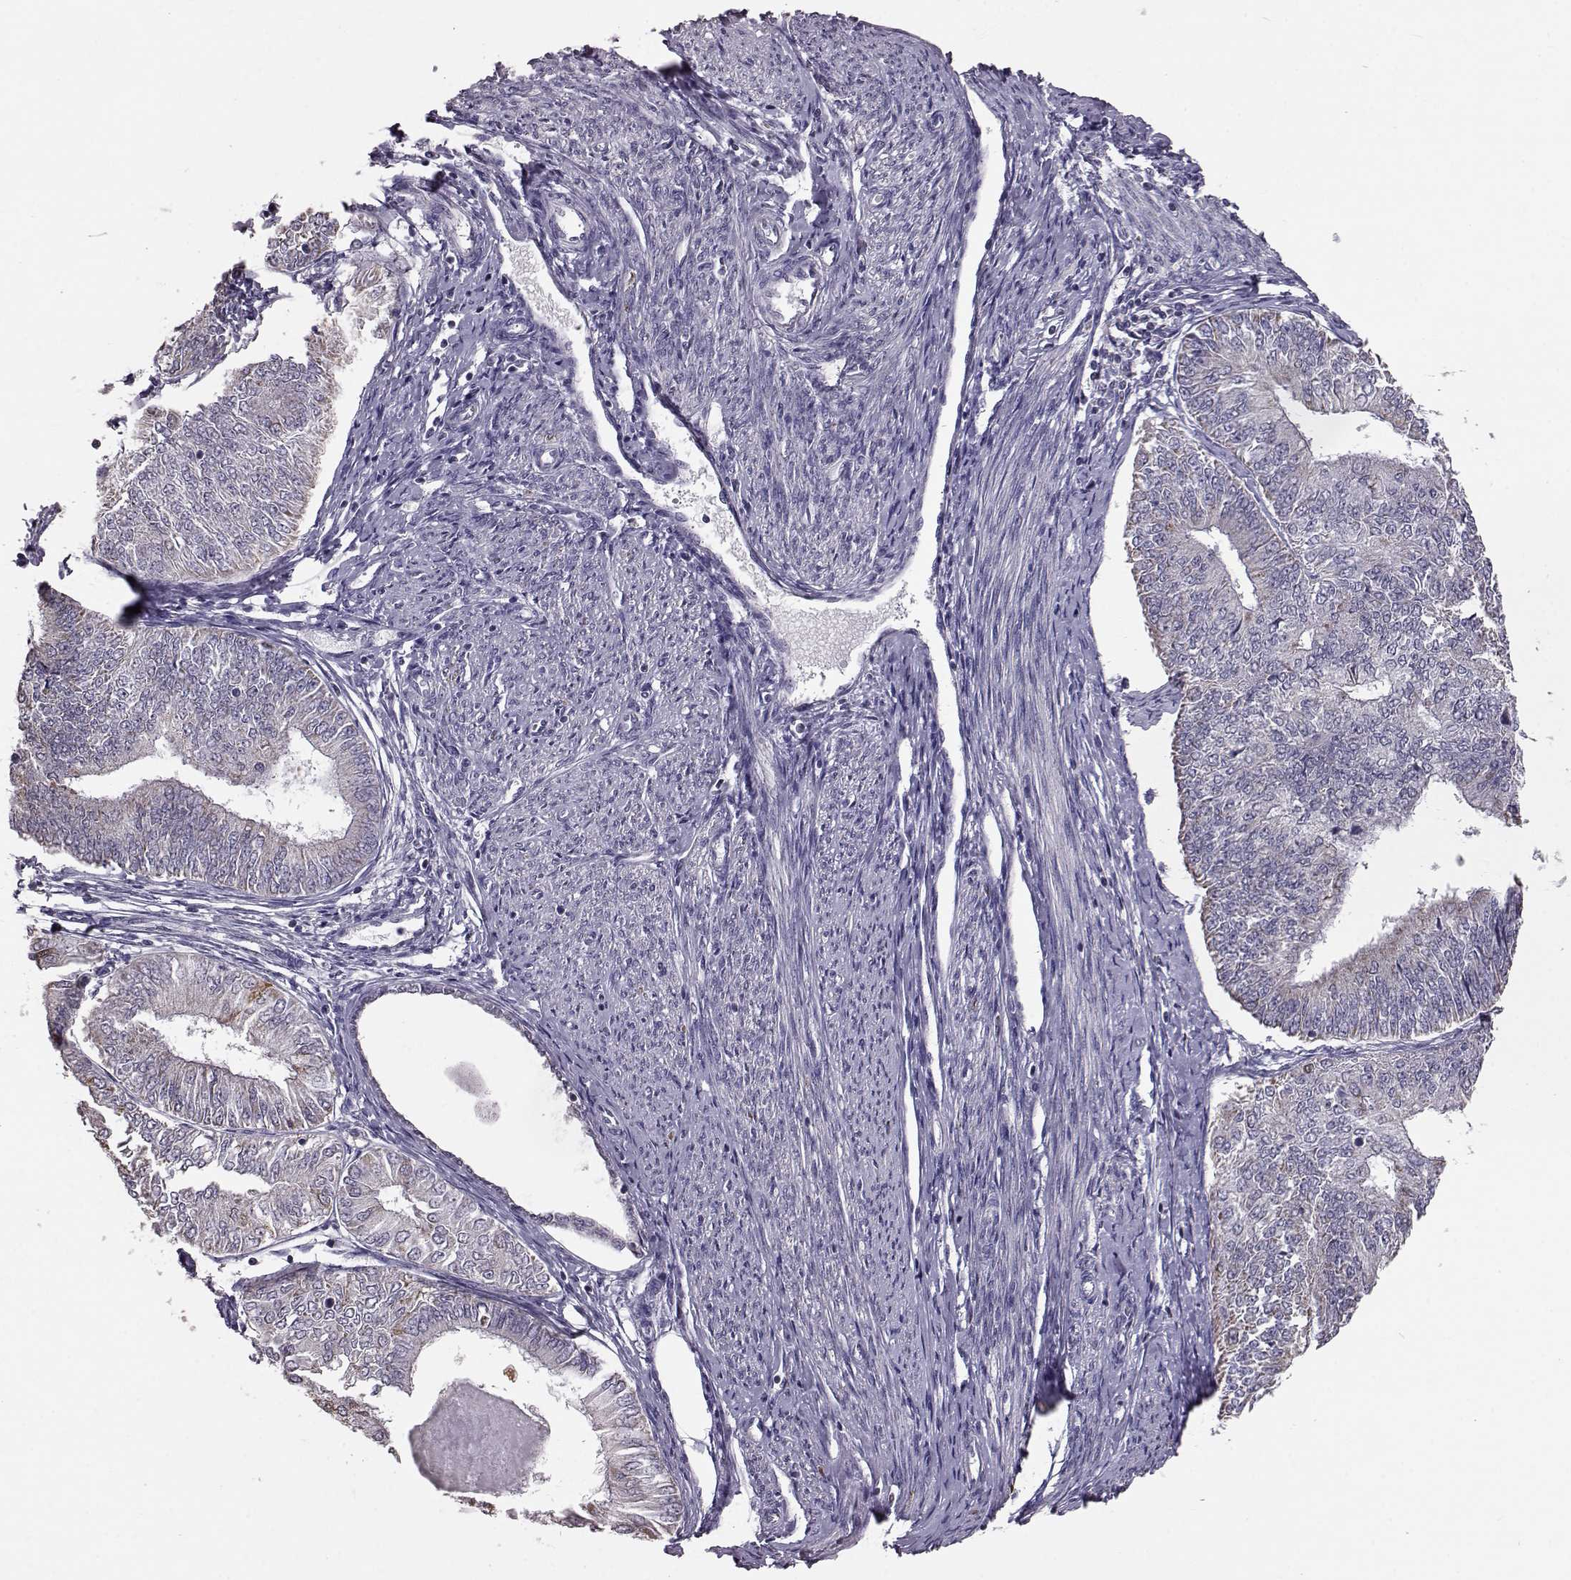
{"staining": {"intensity": "negative", "quantity": "none", "location": "none"}, "tissue": "endometrial cancer", "cell_type": "Tumor cells", "image_type": "cancer", "snomed": [{"axis": "morphology", "description": "Adenocarcinoma, NOS"}, {"axis": "topography", "description": "Endometrium"}], "caption": "High magnification brightfield microscopy of adenocarcinoma (endometrial) stained with DAB (brown) and counterstained with hematoxylin (blue): tumor cells show no significant positivity.", "gene": "ALDH3A1", "patient": {"sex": "female", "age": 58}}